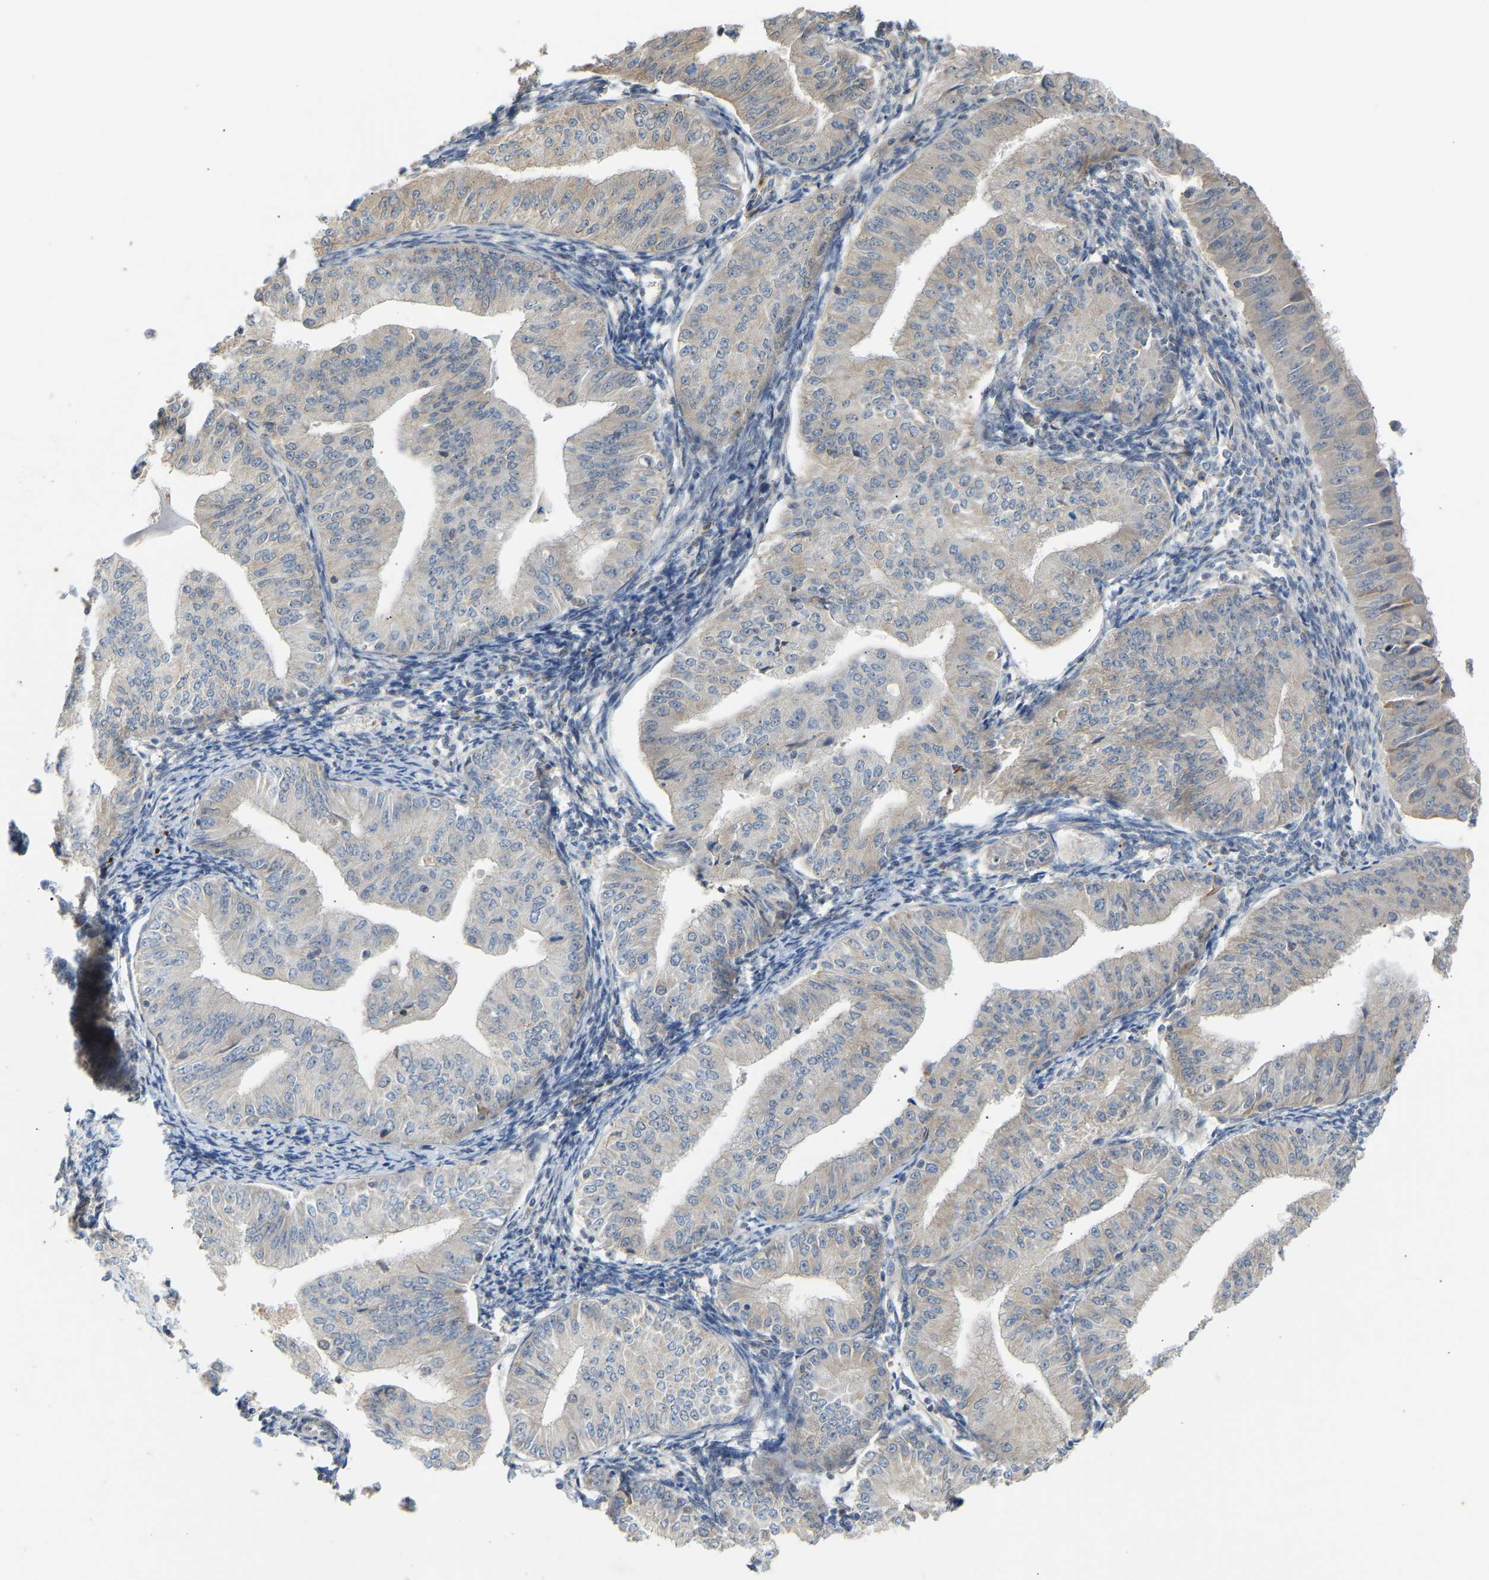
{"staining": {"intensity": "negative", "quantity": "none", "location": "none"}, "tissue": "endometrial cancer", "cell_type": "Tumor cells", "image_type": "cancer", "snomed": [{"axis": "morphology", "description": "Normal tissue, NOS"}, {"axis": "morphology", "description": "Adenocarcinoma, NOS"}, {"axis": "topography", "description": "Endometrium"}], "caption": "This histopathology image is of endometrial cancer (adenocarcinoma) stained with IHC to label a protein in brown with the nuclei are counter-stained blue. There is no staining in tumor cells. (Immunohistochemistry, brightfield microscopy, high magnification).", "gene": "PTPN4", "patient": {"sex": "female", "age": 53}}